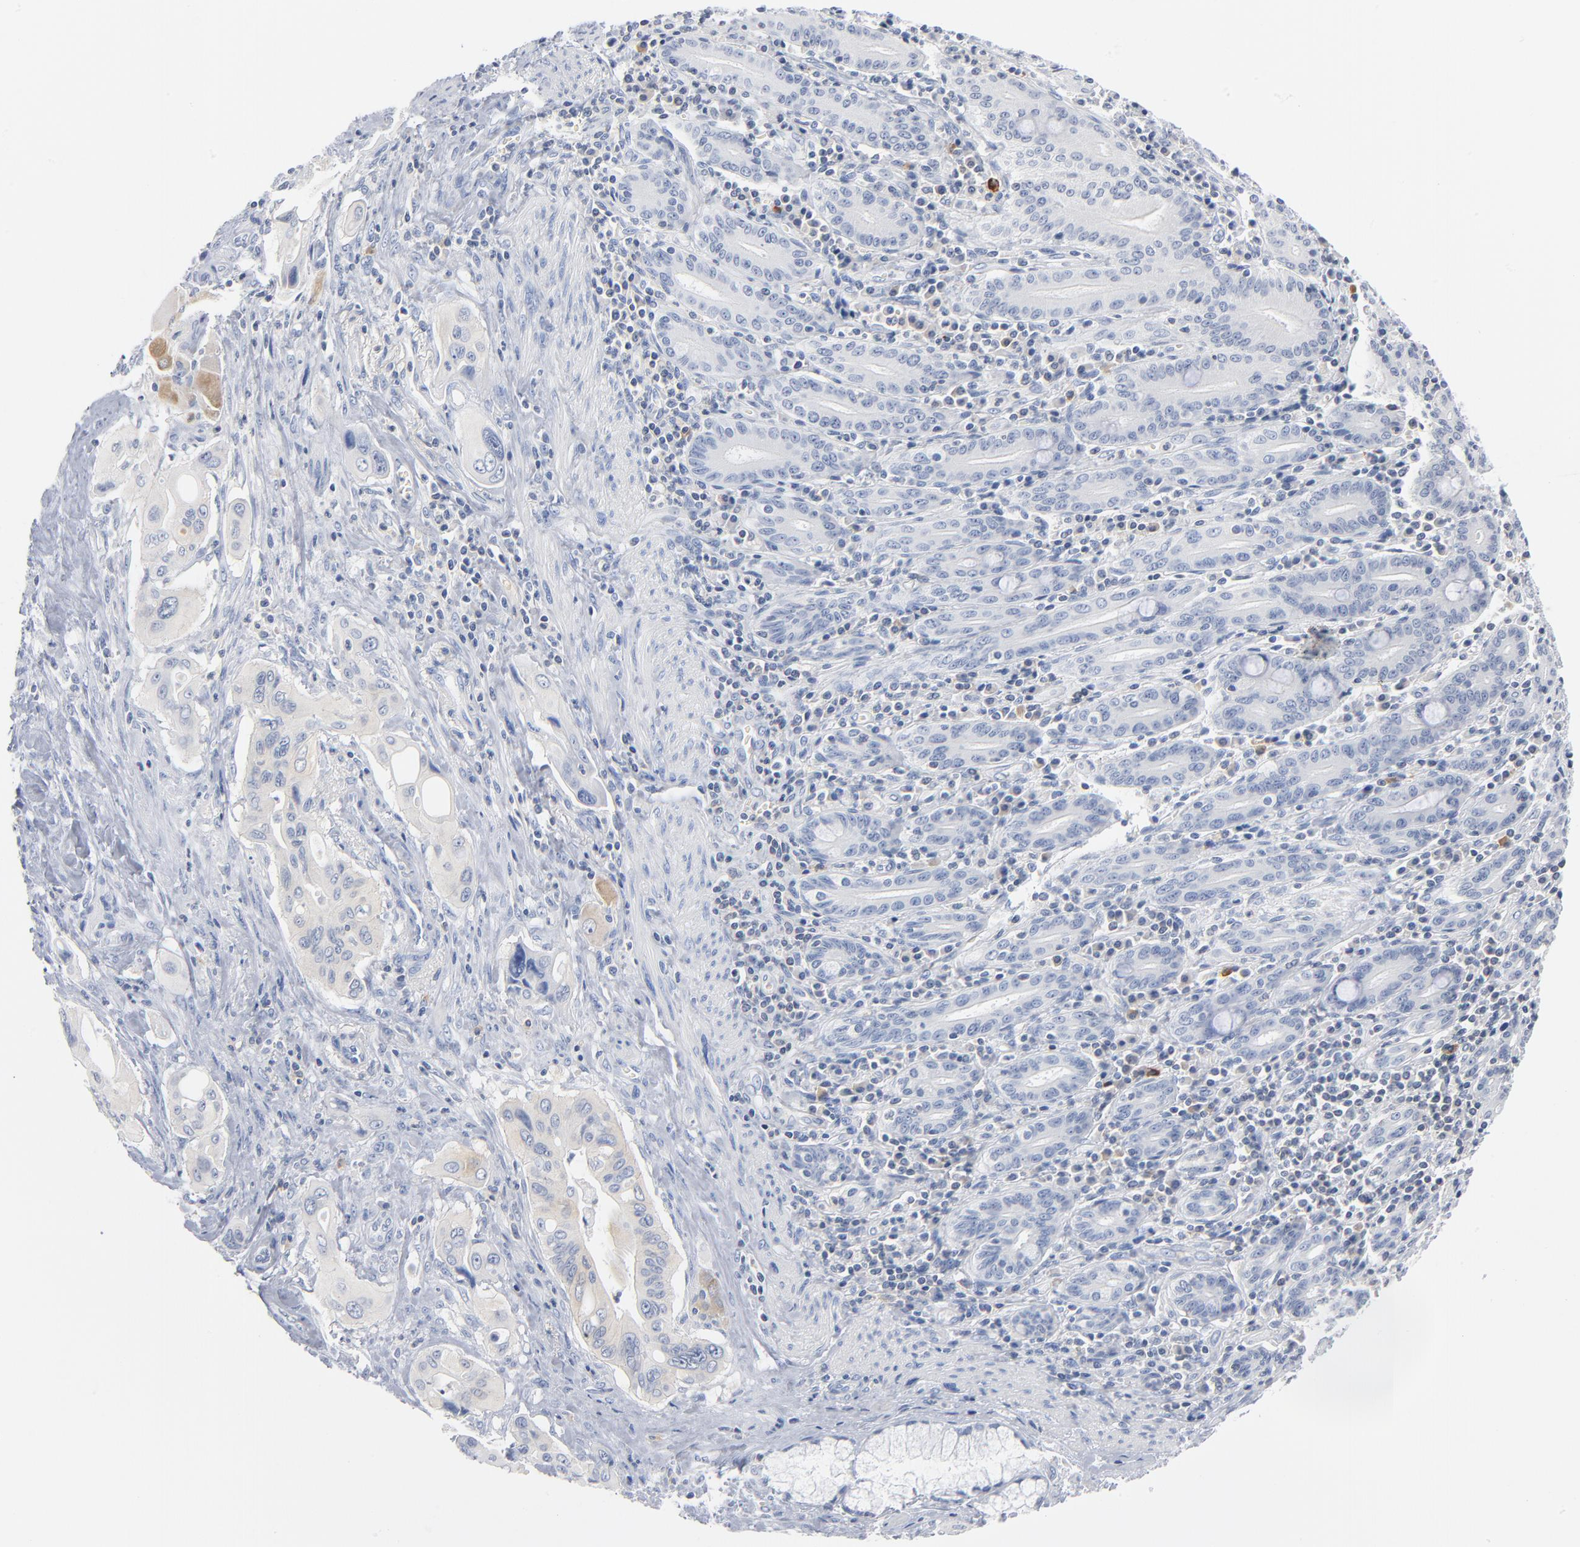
{"staining": {"intensity": "weak", "quantity": "<25%", "location": "cytoplasmic/membranous"}, "tissue": "pancreatic cancer", "cell_type": "Tumor cells", "image_type": "cancer", "snomed": [{"axis": "morphology", "description": "Adenocarcinoma, NOS"}, {"axis": "topography", "description": "Pancreas"}], "caption": "DAB immunohistochemical staining of human pancreatic cancer shows no significant staining in tumor cells.", "gene": "PTK2B", "patient": {"sex": "male", "age": 77}}